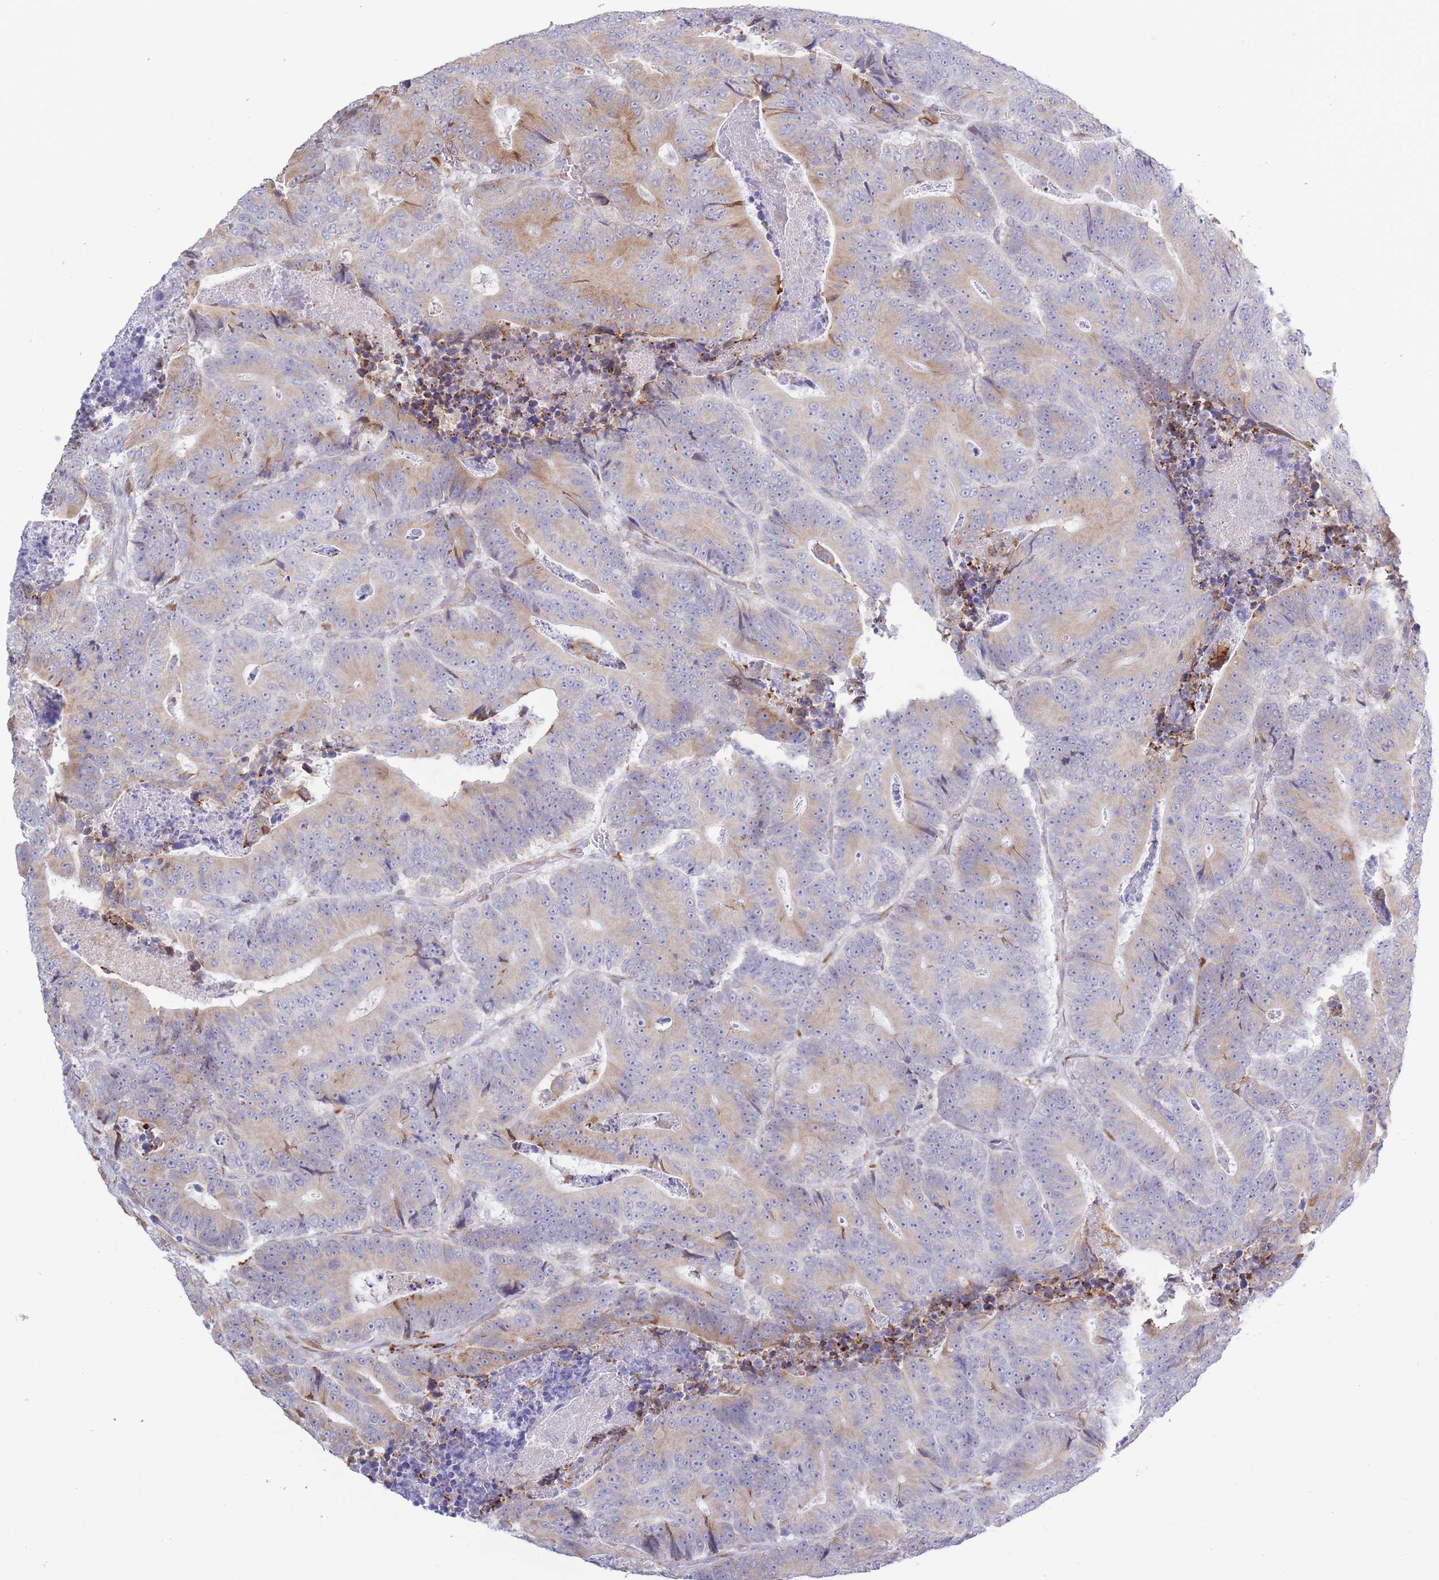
{"staining": {"intensity": "moderate", "quantity": "25%-75%", "location": "cytoplasmic/membranous"}, "tissue": "colorectal cancer", "cell_type": "Tumor cells", "image_type": "cancer", "snomed": [{"axis": "morphology", "description": "Adenocarcinoma, NOS"}, {"axis": "topography", "description": "Colon"}], "caption": "Moderate cytoplasmic/membranous positivity is present in about 25%-75% of tumor cells in colorectal cancer.", "gene": "MYDGF", "patient": {"sex": "male", "age": 83}}